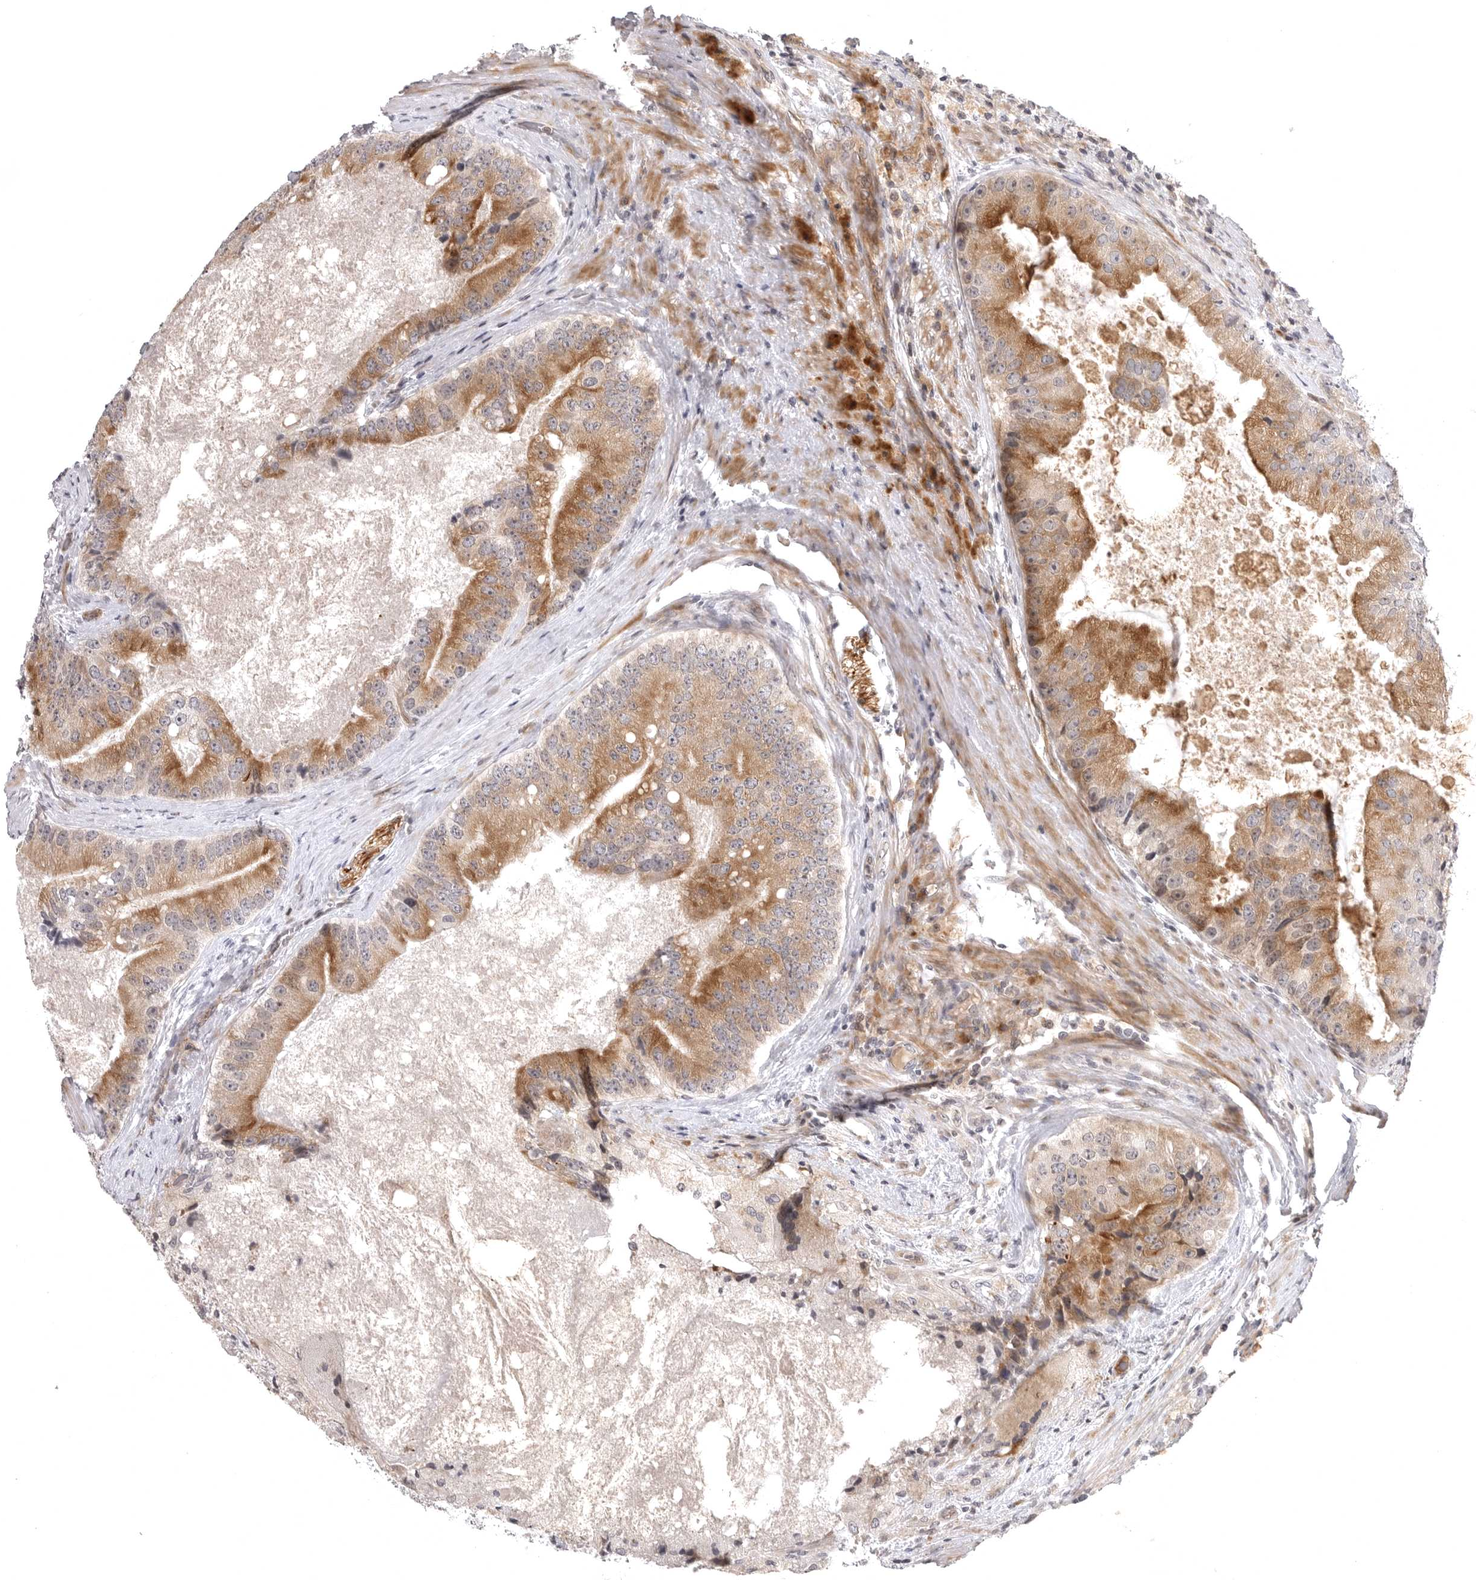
{"staining": {"intensity": "moderate", "quantity": ">75%", "location": "cytoplasmic/membranous"}, "tissue": "prostate cancer", "cell_type": "Tumor cells", "image_type": "cancer", "snomed": [{"axis": "morphology", "description": "Adenocarcinoma, High grade"}, {"axis": "topography", "description": "Prostate"}], "caption": "Immunohistochemical staining of prostate high-grade adenocarcinoma demonstrates medium levels of moderate cytoplasmic/membranous protein positivity in approximately >75% of tumor cells.", "gene": "CD300LD", "patient": {"sex": "male", "age": 70}}